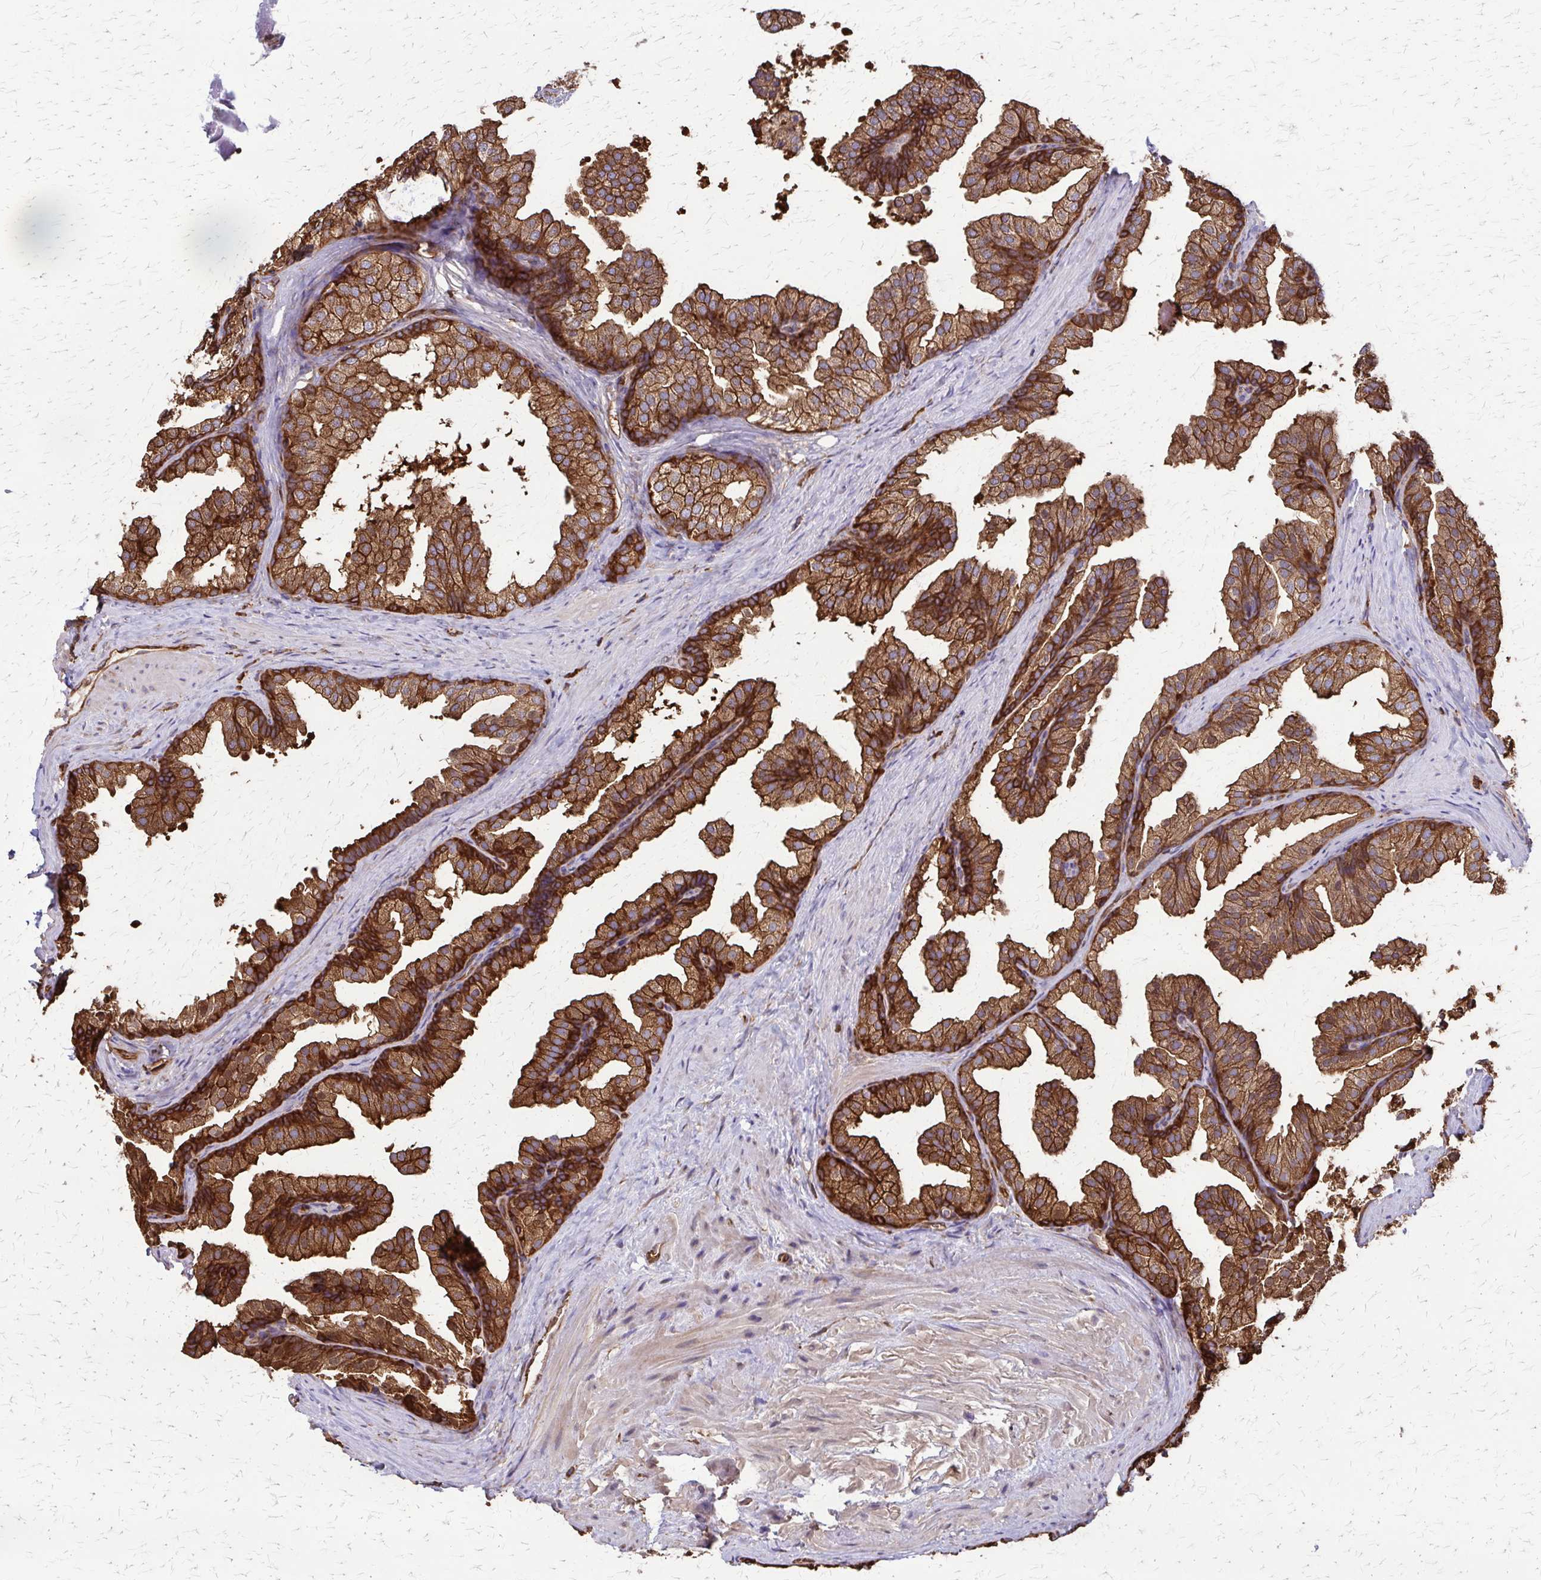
{"staining": {"intensity": "strong", "quantity": "25%-75%", "location": "cytoplasmic/membranous"}, "tissue": "prostate", "cell_type": "Glandular cells", "image_type": "normal", "snomed": [{"axis": "morphology", "description": "Normal tissue, NOS"}, {"axis": "topography", "description": "Prostate"}], "caption": "Strong cytoplasmic/membranous protein staining is appreciated in about 25%-75% of glandular cells in prostate. The staining is performed using DAB brown chromogen to label protein expression. The nuclei are counter-stained blue using hematoxylin.", "gene": "EEF2", "patient": {"sex": "male", "age": 37}}